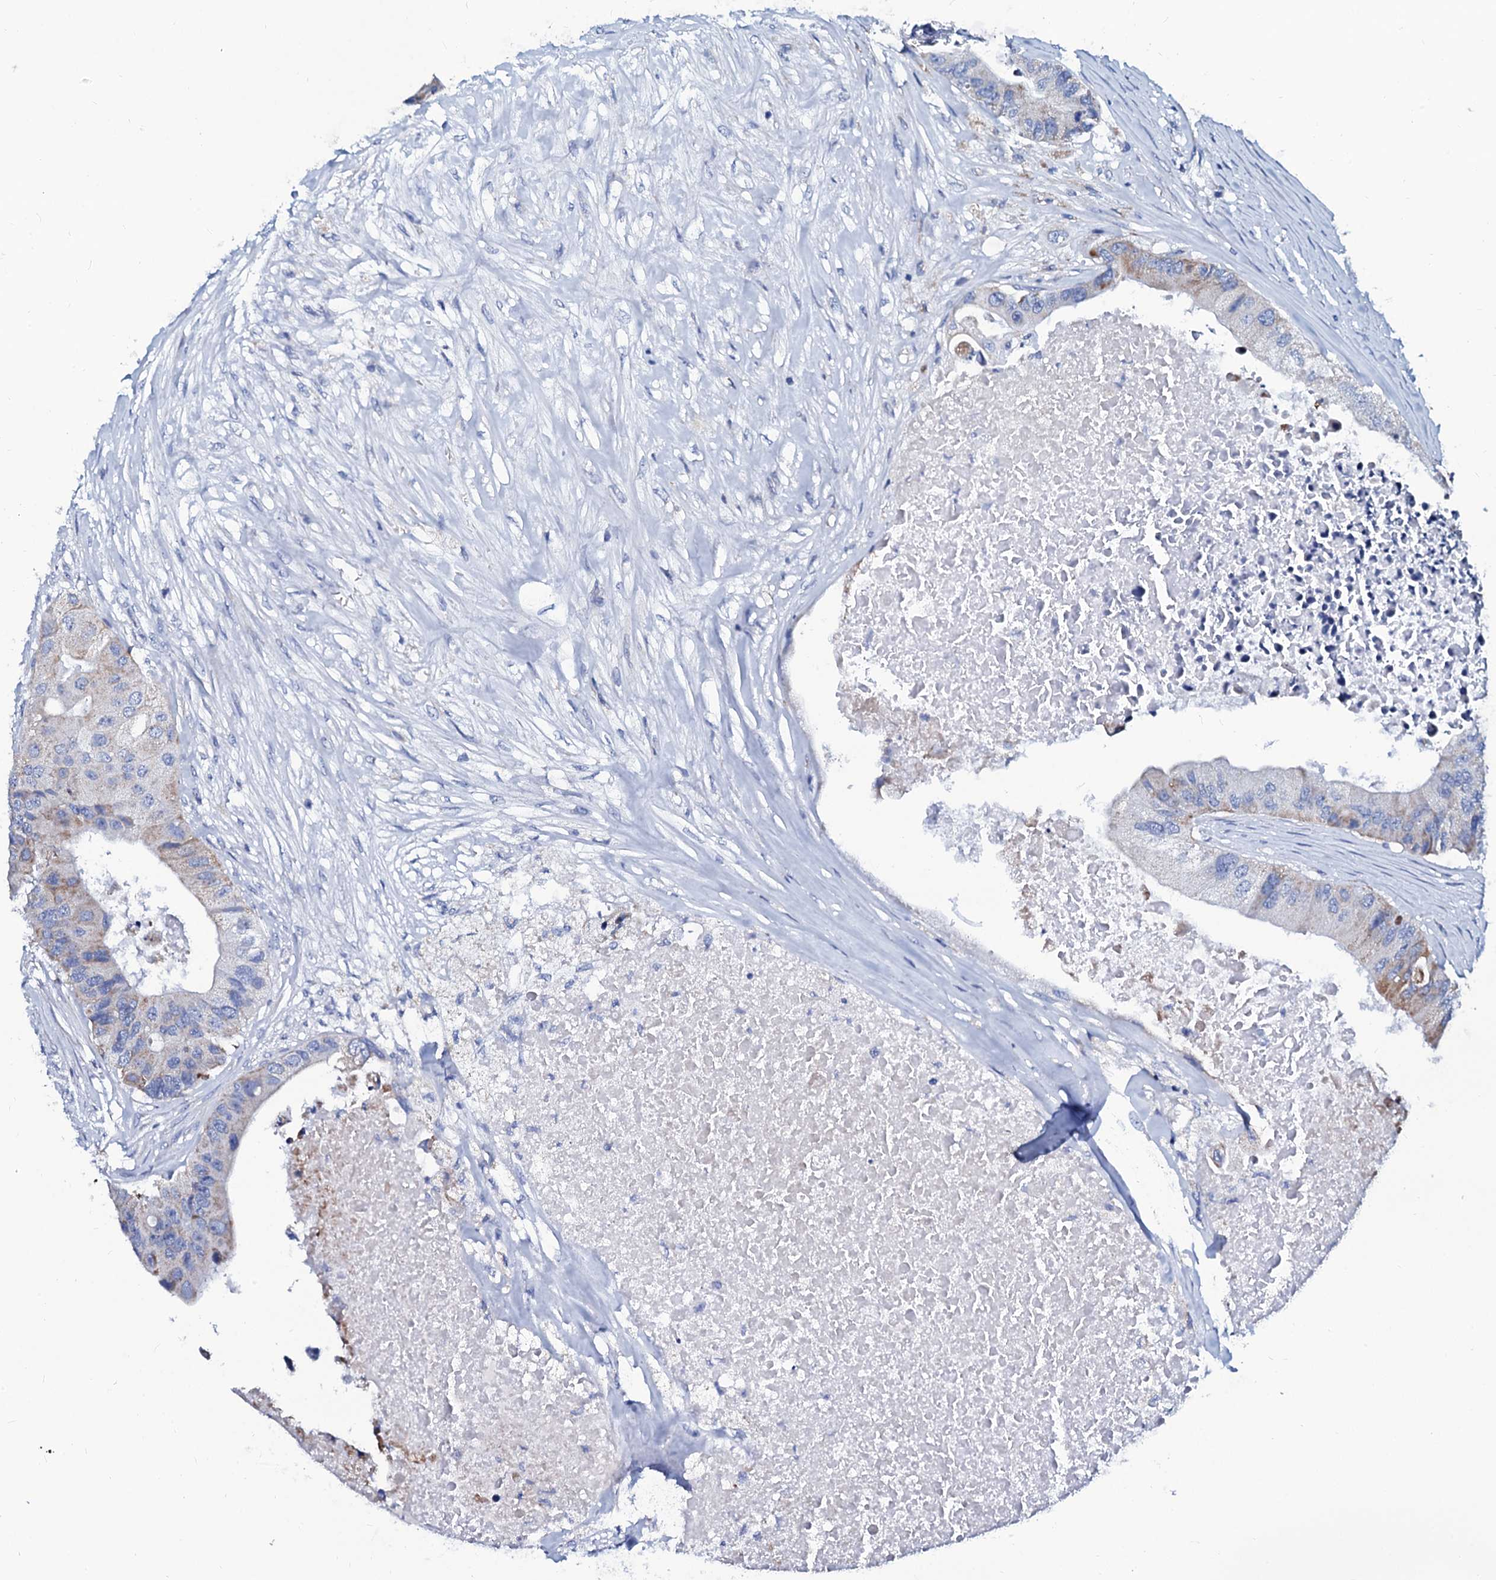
{"staining": {"intensity": "moderate", "quantity": "<25%", "location": "cytoplasmic/membranous"}, "tissue": "colorectal cancer", "cell_type": "Tumor cells", "image_type": "cancer", "snomed": [{"axis": "morphology", "description": "Adenocarcinoma, NOS"}, {"axis": "topography", "description": "Colon"}], "caption": "Protein positivity by immunohistochemistry (IHC) displays moderate cytoplasmic/membranous positivity in about <25% of tumor cells in adenocarcinoma (colorectal). The staining was performed using DAB (3,3'-diaminobenzidine) to visualize the protein expression in brown, while the nuclei were stained in blue with hematoxylin (Magnification: 20x).", "gene": "SLC37A4", "patient": {"sex": "male", "age": 71}}